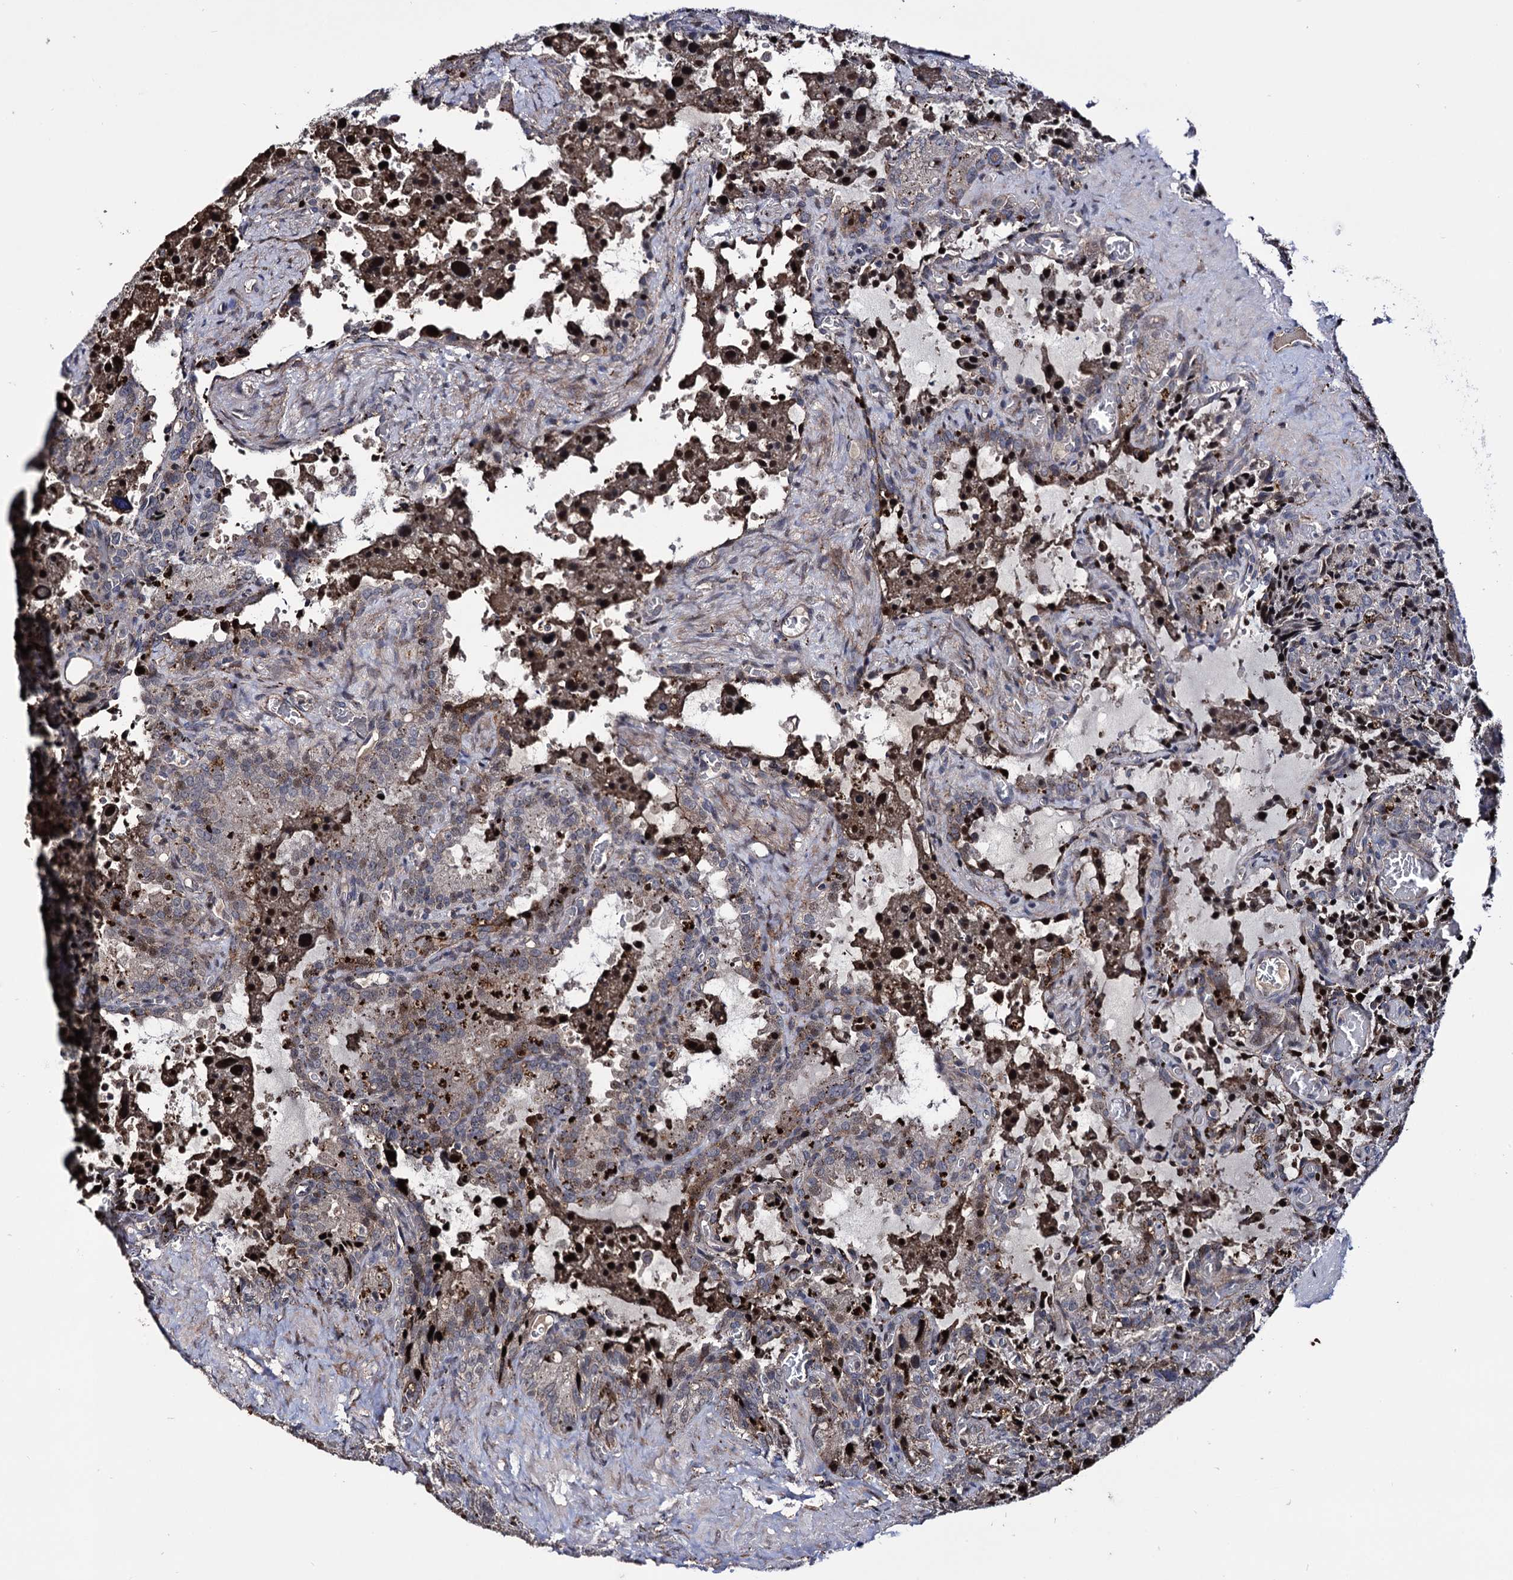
{"staining": {"intensity": "moderate", "quantity": "<25%", "location": "cytoplasmic/membranous"}, "tissue": "seminal vesicle", "cell_type": "Glandular cells", "image_type": "normal", "snomed": [{"axis": "morphology", "description": "Normal tissue, NOS"}, {"axis": "topography", "description": "Seminal veicle"}], "caption": "Approximately <25% of glandular cells in normal human seminal vesicle exhibit moderate cytoplasmic/membranous protein staining as visualized by brown immunohistochemical staining.", "gene": "MICAL2", "patient": {"sex": "male", "age": 62}}